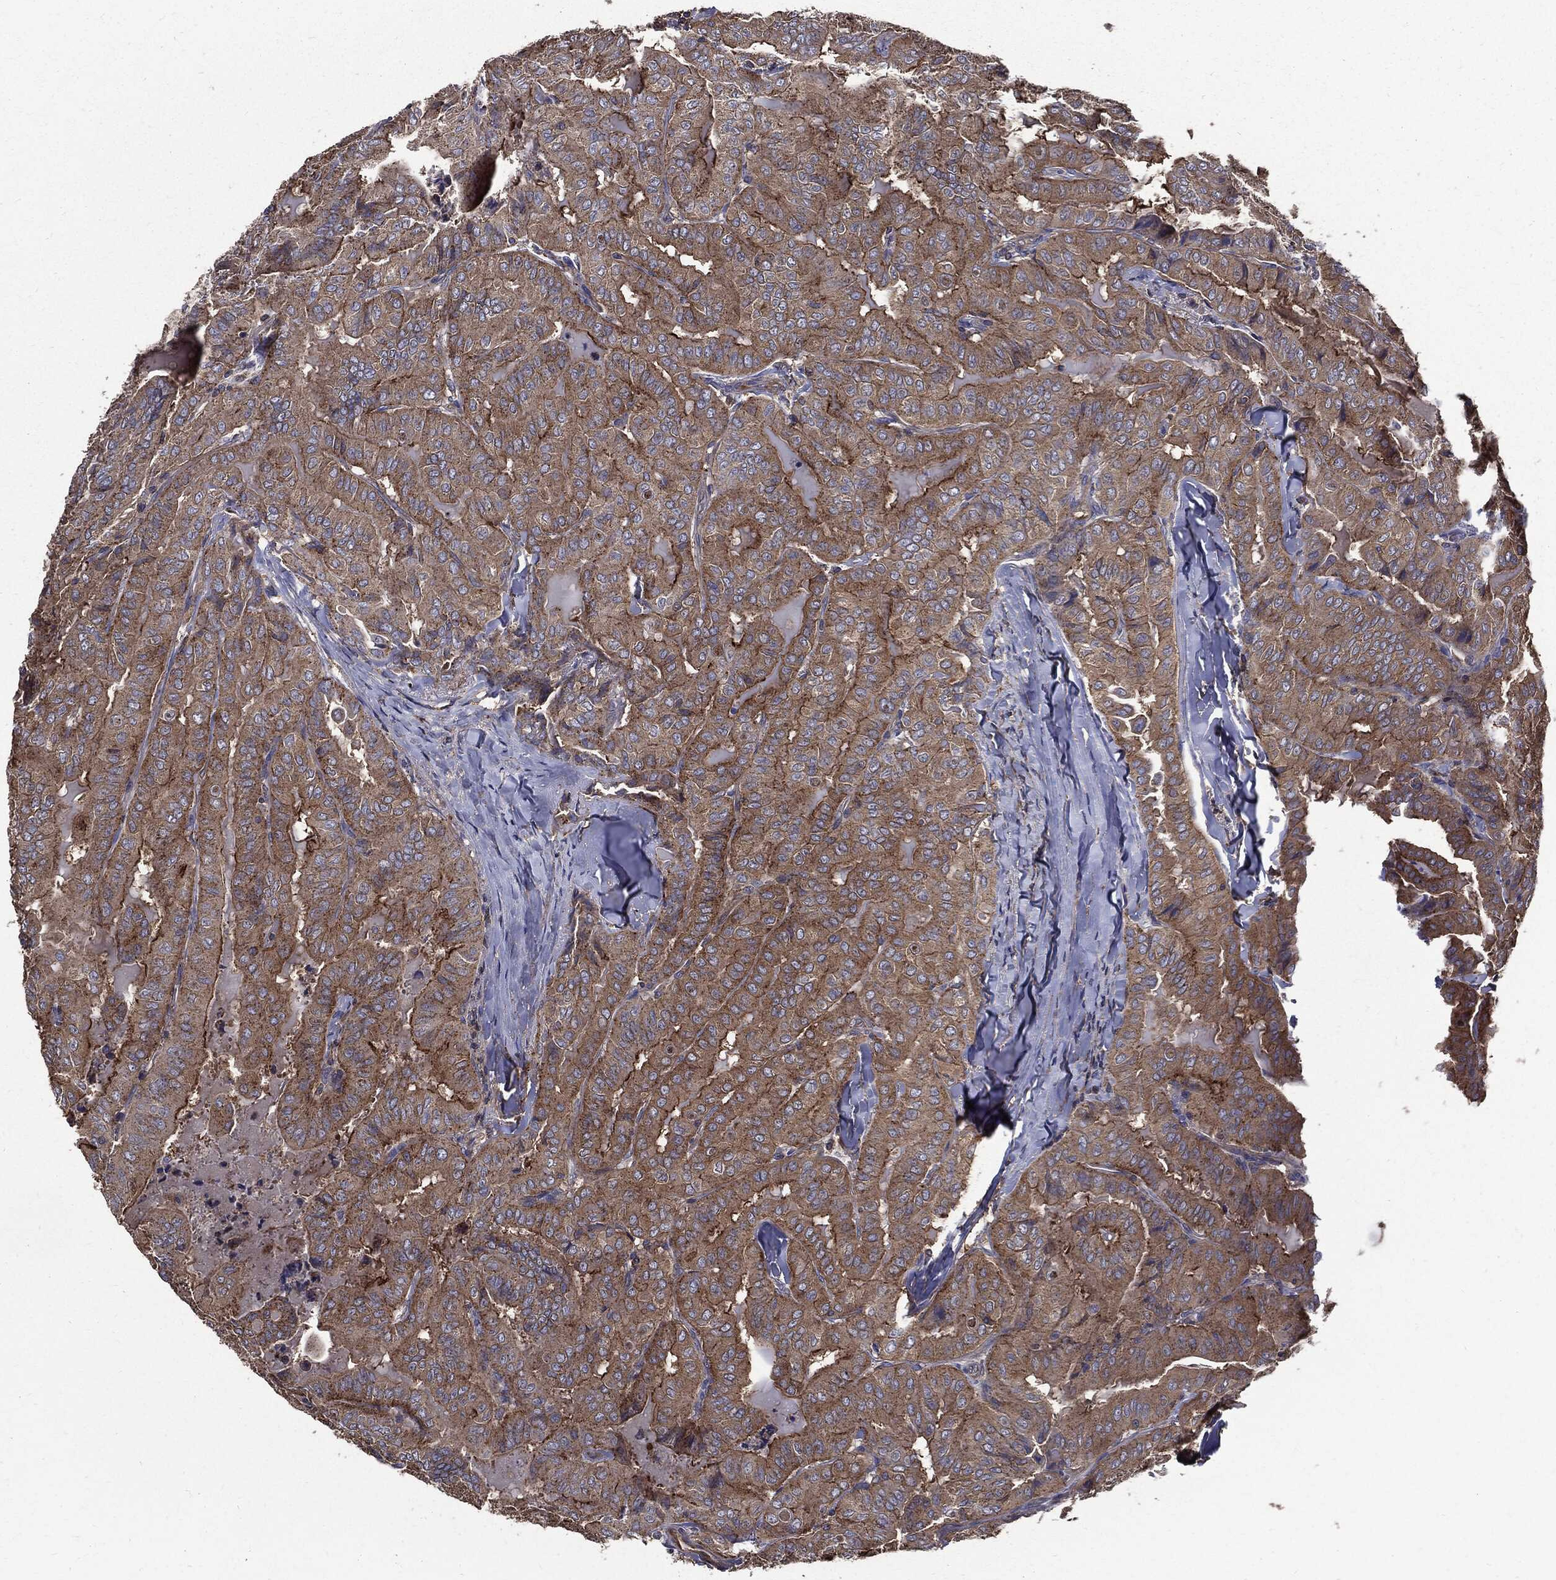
{"staining": {"intensity": "moderate", "quantity": ">75%", "location": "cytoplasmic/membranous"}, "tissue": "thyroid cancer", "cell_type": "Tumor cells", "image_type": "cancer", "snomed": [{"axis": "morphology", "description": "Papillary adenocarcinoma, NOS"}, {"axis": "topography", "description": "Thyroid gland"}], "caption": "High-power microscopy captured an immunohistochemistry (IHC) histopathology image of thyroid papillary adenocarcinoma, revealing moderate cytoplasmic/membranous positivity in about >75% of tumor cells. (DAB IHC with brightfield microscopy, high magnification).", "gene": "PDCD6IP", "patient": {"sex": "female", "age": 68}}